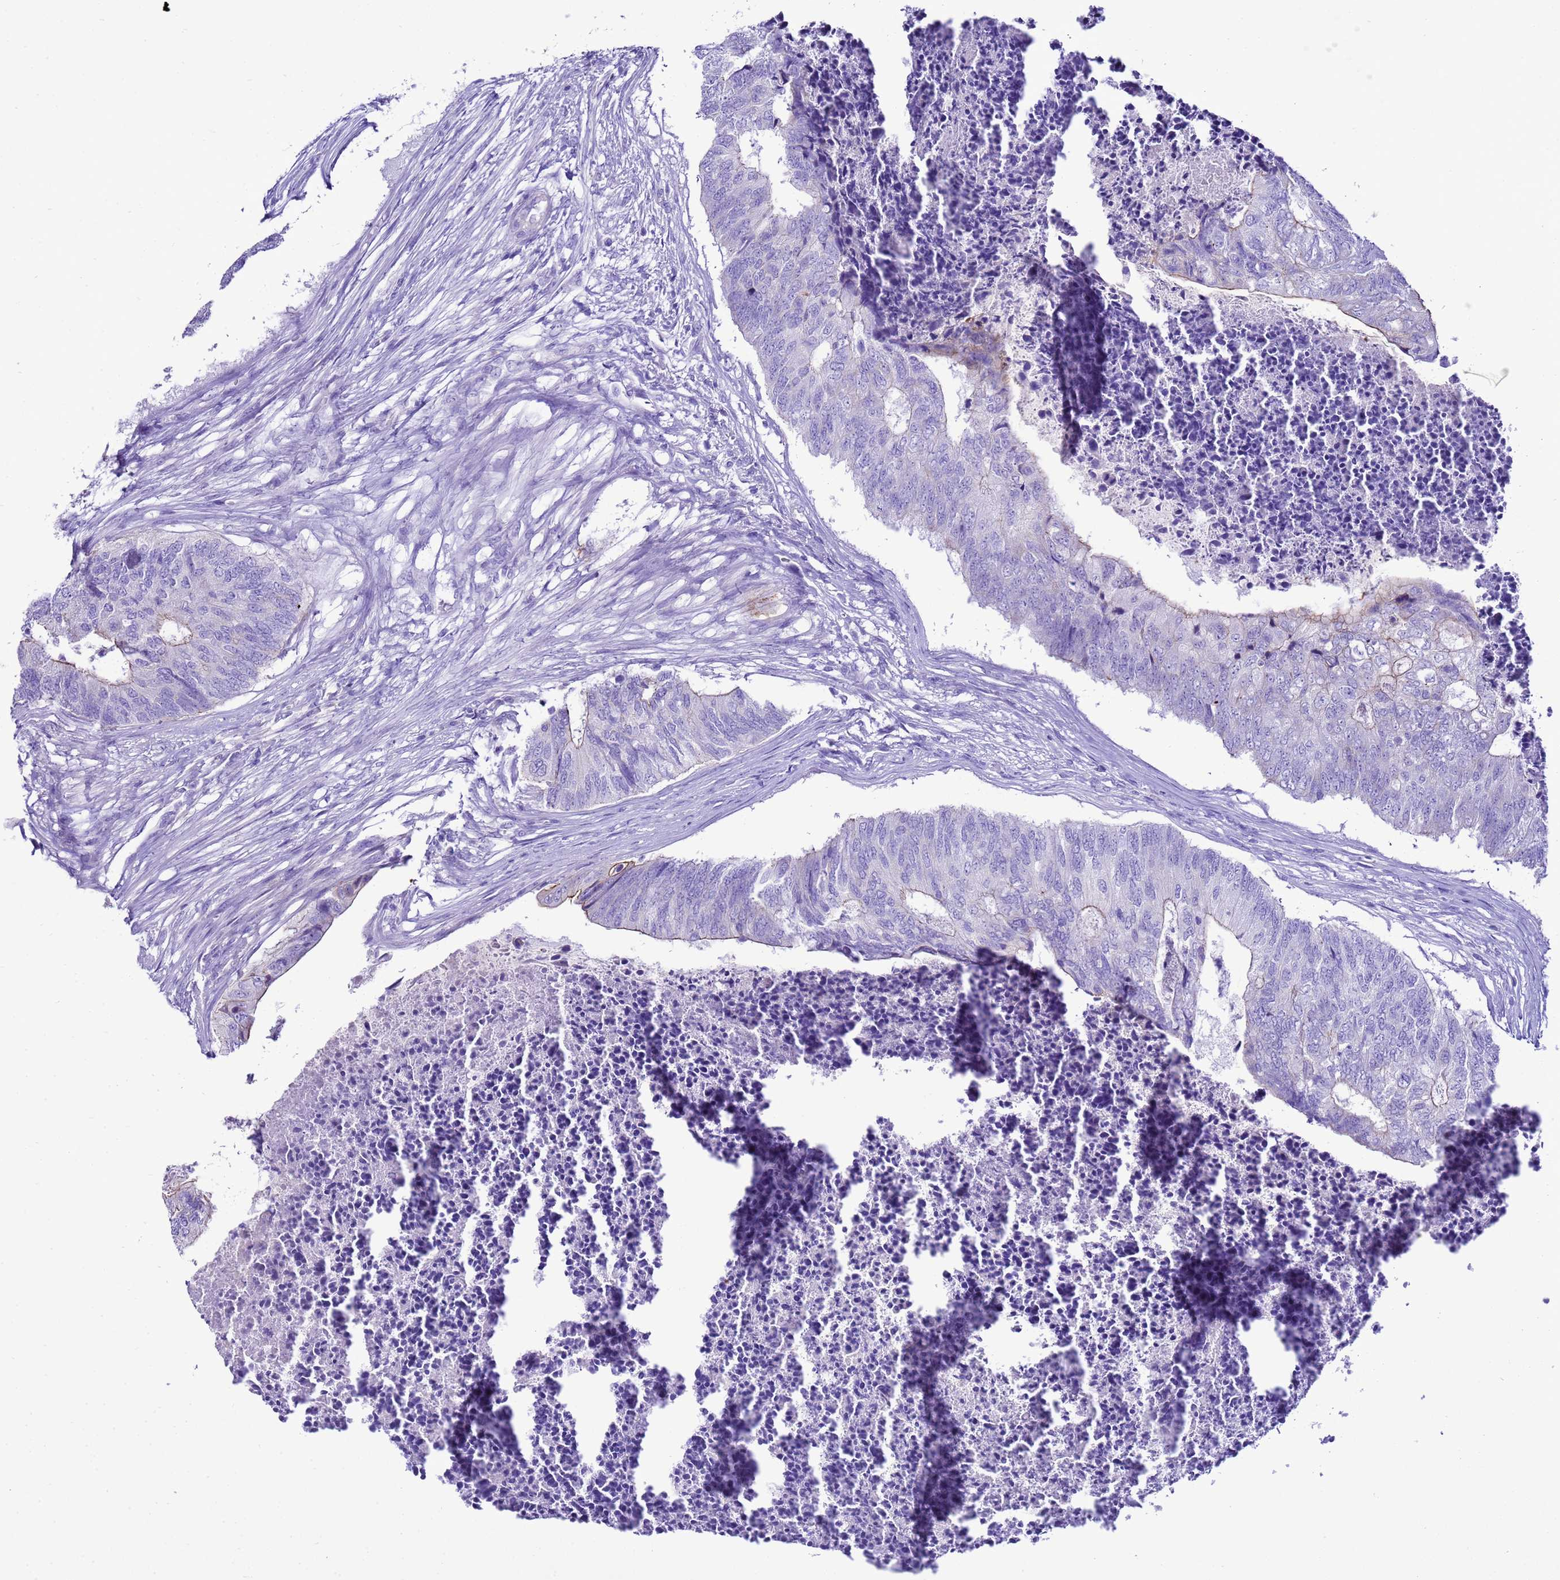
{"staining": {"intensity": "negative", "quantity": "none", "location": "none"}, "tissue": "colorectal cancer", "cell_type": "Tumor cells", "image_type": "cancer", "snomed": [{"axis": "morphology", "description": "Adenocarcinoma, NOS"}, {"axis": "topography", "description": "Colon"}], "caption": "Immunohistochemistry of adenocarcinoma (colorectal) shows no positivity in tumor cells.", "gene": "BEST2", "patient": {"sex": "female", "age": 67}}